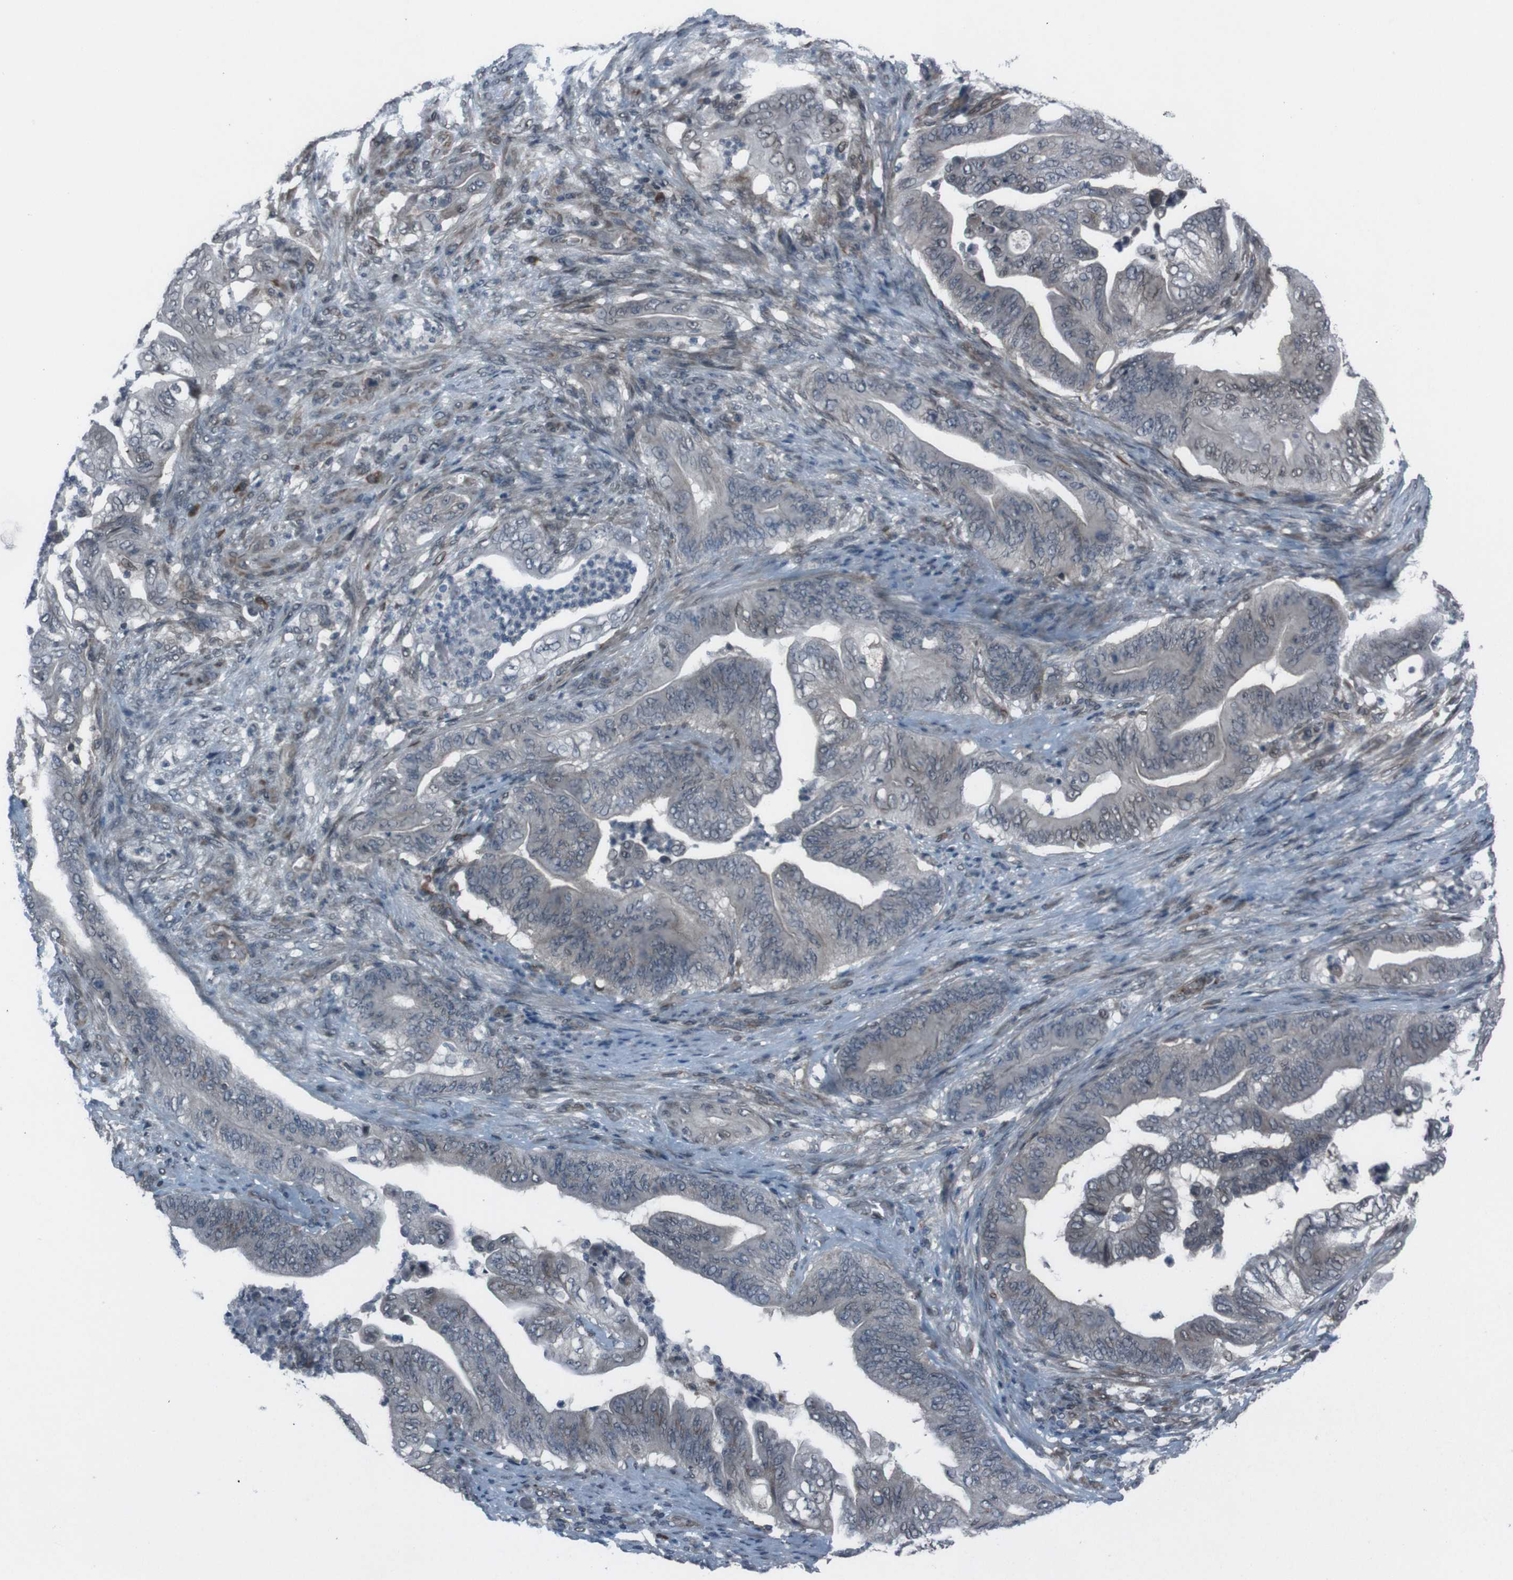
{"staining": {"intensity": "negative", "quantity": "none", "location": "none"}, "tissue": "stomach cancer", "cell_type": "Tumor cells", "image_type": "cancer", "snomed": [{"axis": "morphology", "description": "Adenocarcinoma, NOS"}, {"axis": "topography", "description": "Stomach"}], "caption": "Immunohistochemistry (IHC) micrograph of stomach adenocarcinoma stained for a protein (brown), which demonstrates no positivity in tumor cells.", "gene": "SS18L1", "patient": {"sex": "female", "age": 73}}